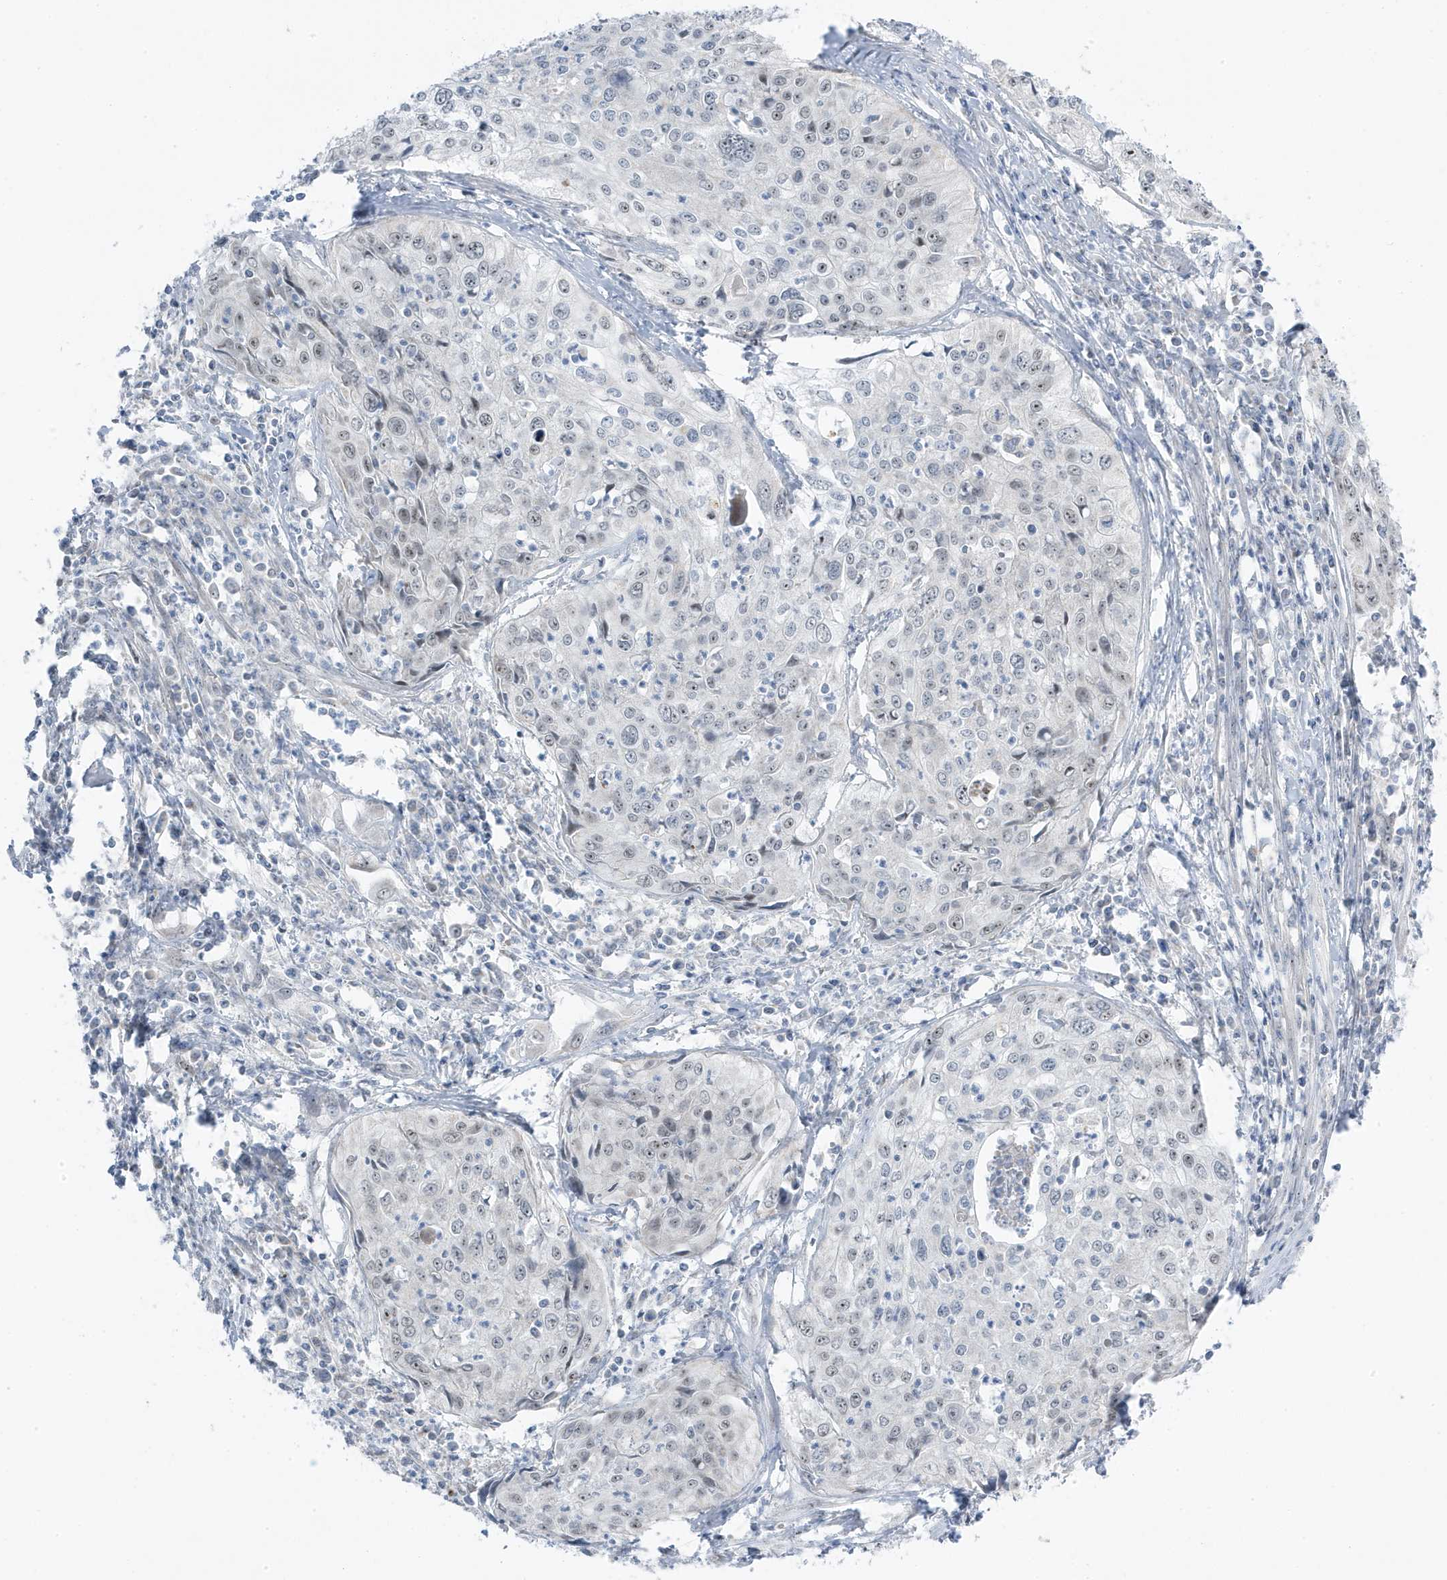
{"staining": {"intensity": "weak", "quantity": "<25%", "location": "nuclear"}, "tissue": "cervical cancer", "cell_type": "Tumor cells", "image_type": "cancer", "snomed": [{"axis": "morphology", "description": "Squamous cell carcinoma, NOS"}, {"axis": "topography", "description": "Cervix"}], "caption": "This is a micrograph of IHC staining of squamous cell carcinoma (cervical), which shows no expression in tumor cells.", "gene": "TSEN15", "patient": {"sex": "female", "age": 31}}